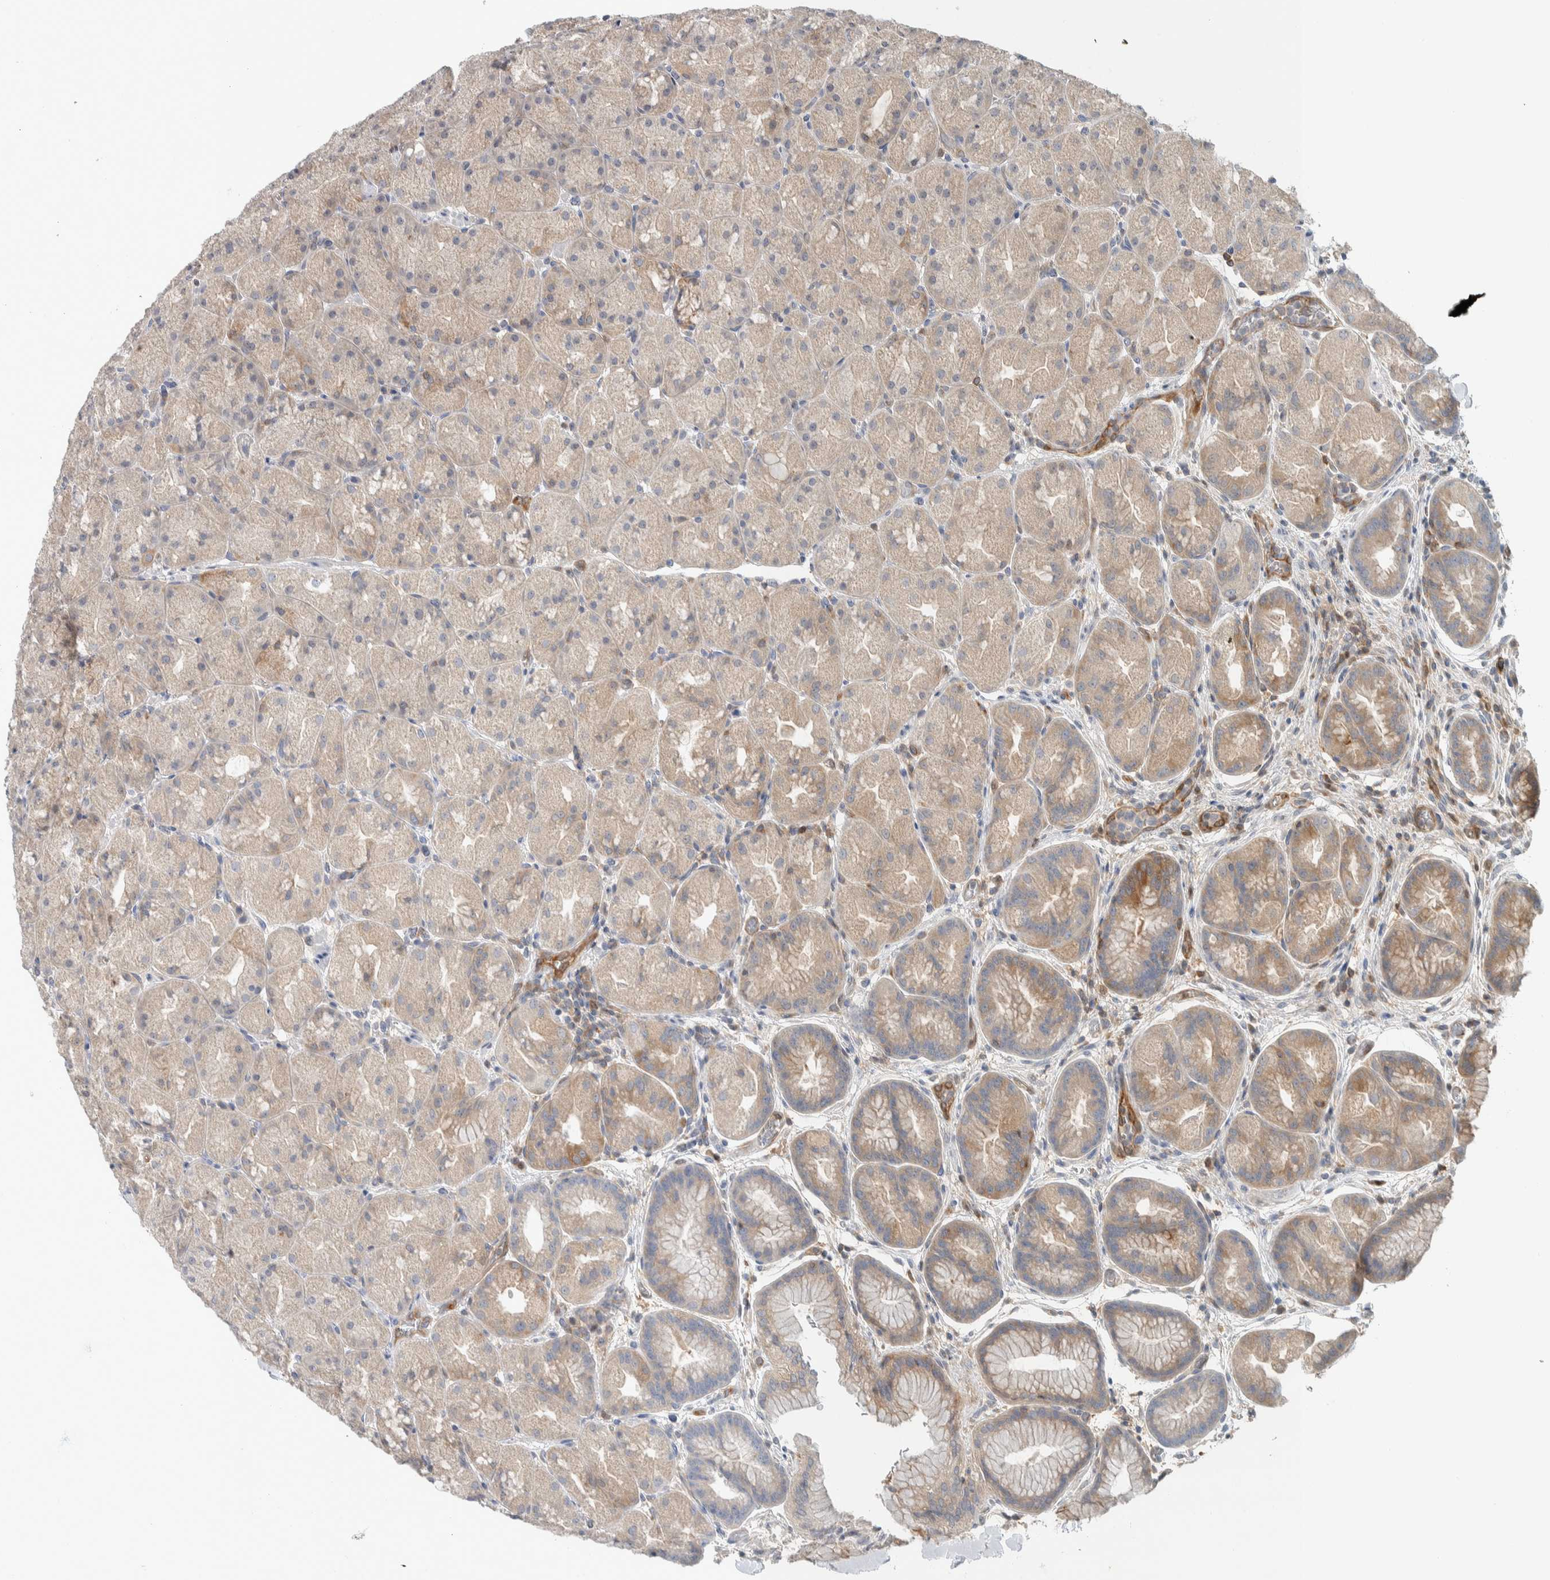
{"staining": {"intensity": "moderate", "quantity": "25%-75%", "location": "cytoplasmic/membranous"}, "tissue": "stomach", "cell_type": "Glandular cells", "image_type": "normal", "snomed": [{"axis": "morphology", "description": "Normal tissue, NOS"}, {"axis": "topography", "description": "Stomach, upper"}, {"axis": "topography", "description": "Stomach"}], "caption": "Protein staining of benign stomach exhibits moderate cytoplasmic/membranous expression in about 25%-75% of glandular cells. (DAB IHC, brown staining for protein, blue staining for nuclei).", "gene": "NFKB2", "patient": {"sex": "male", "age": 48}}